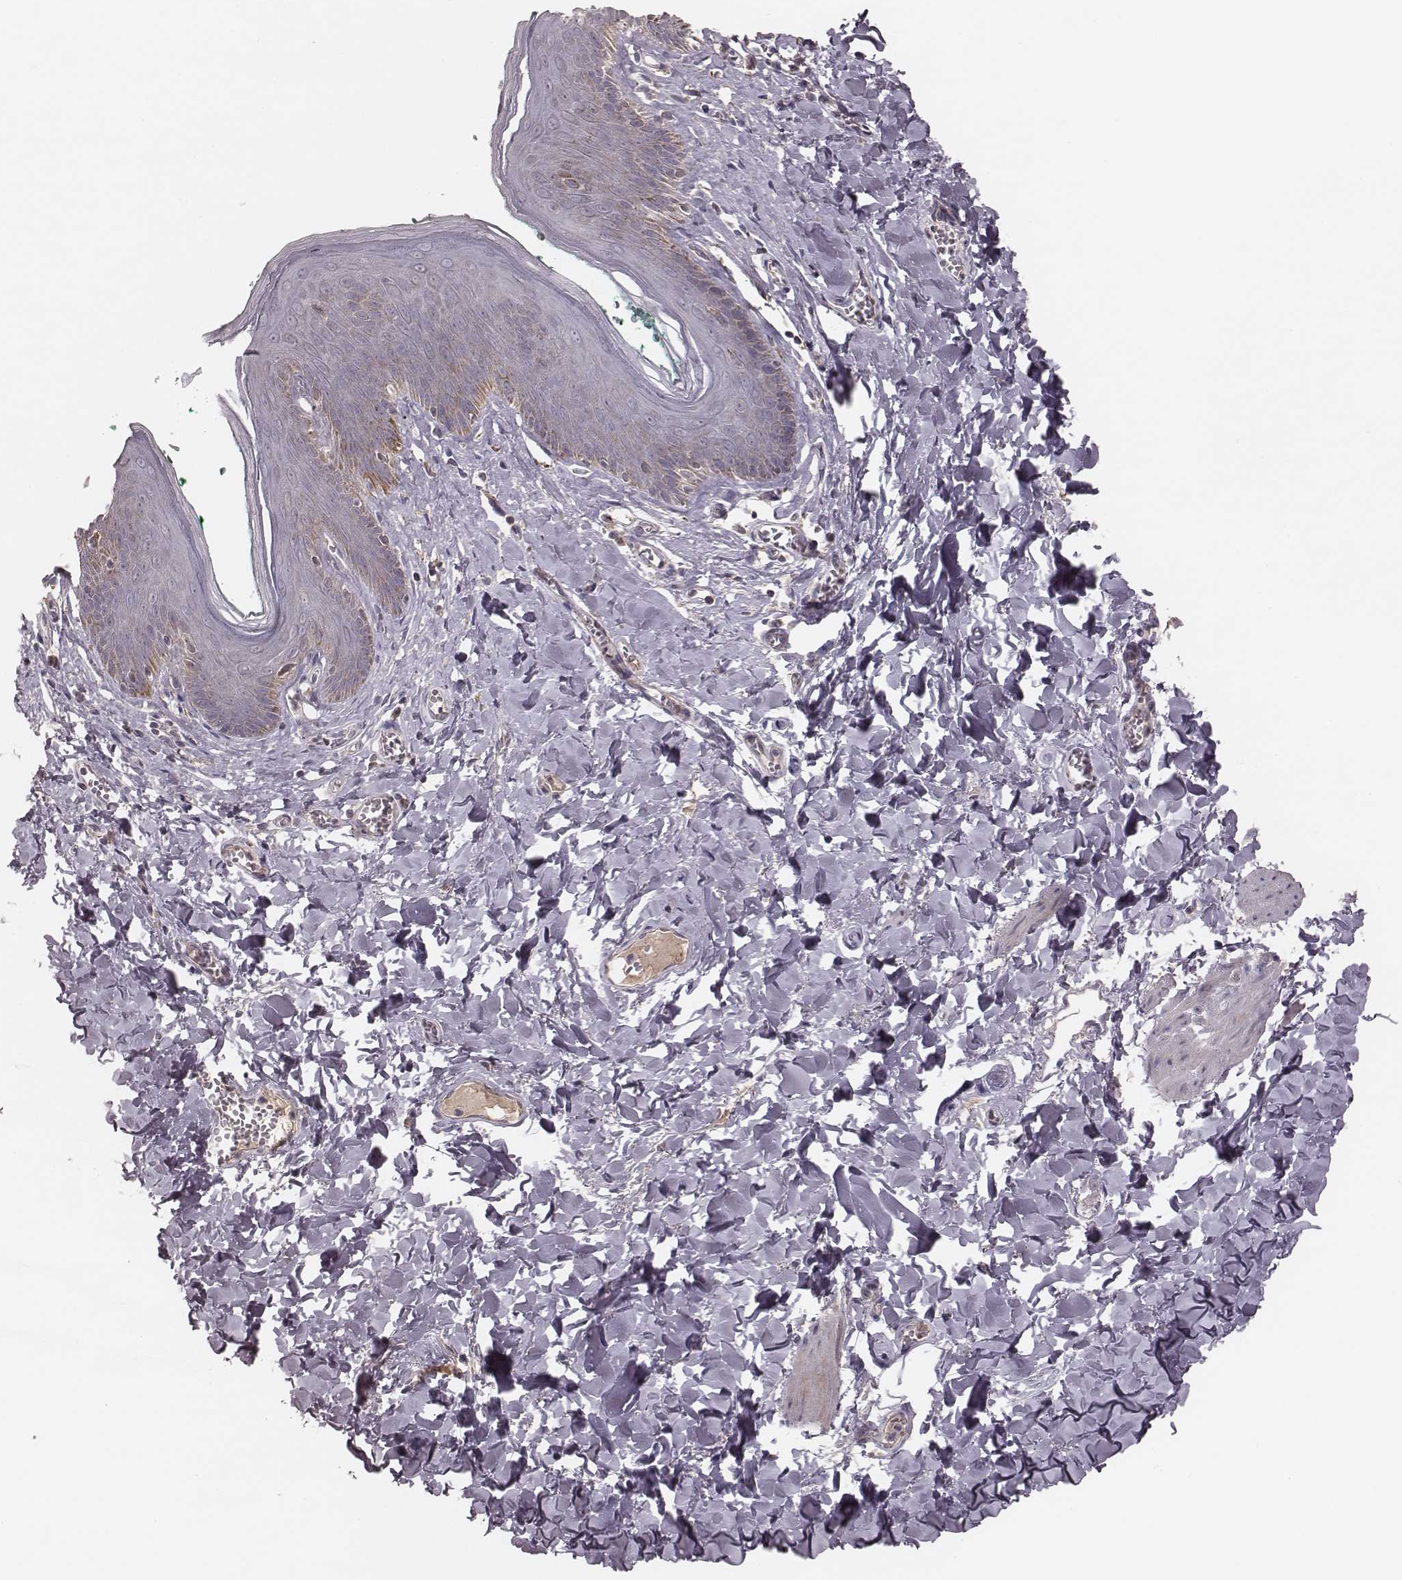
{"staining": {"intensity": "moderate", "quantity": "<25%", "location": "cytoplasmic/membranous"}, "tissue": "skin", "cell_type": "Epidermal cells", "image_type": "normal", "snomed": [{"axis": "morphology", "description": "Normal tissue, NOS"}, {"axis": "topography", "description": "Vulva"}, {"axis": "topography", "description": "Peripheral nerve tissue"}], "caption": "Unremarkable skin was stained to show a protein in brown. There is low levels of moderate cytoplasmic/membranous staining in approximately <25% of epidermal cells. (brown staining indicates protein expression, while blue staining denotes nuclei).", "gene": "MRPS27", "patient": {"sex": "female", "age": 66}}